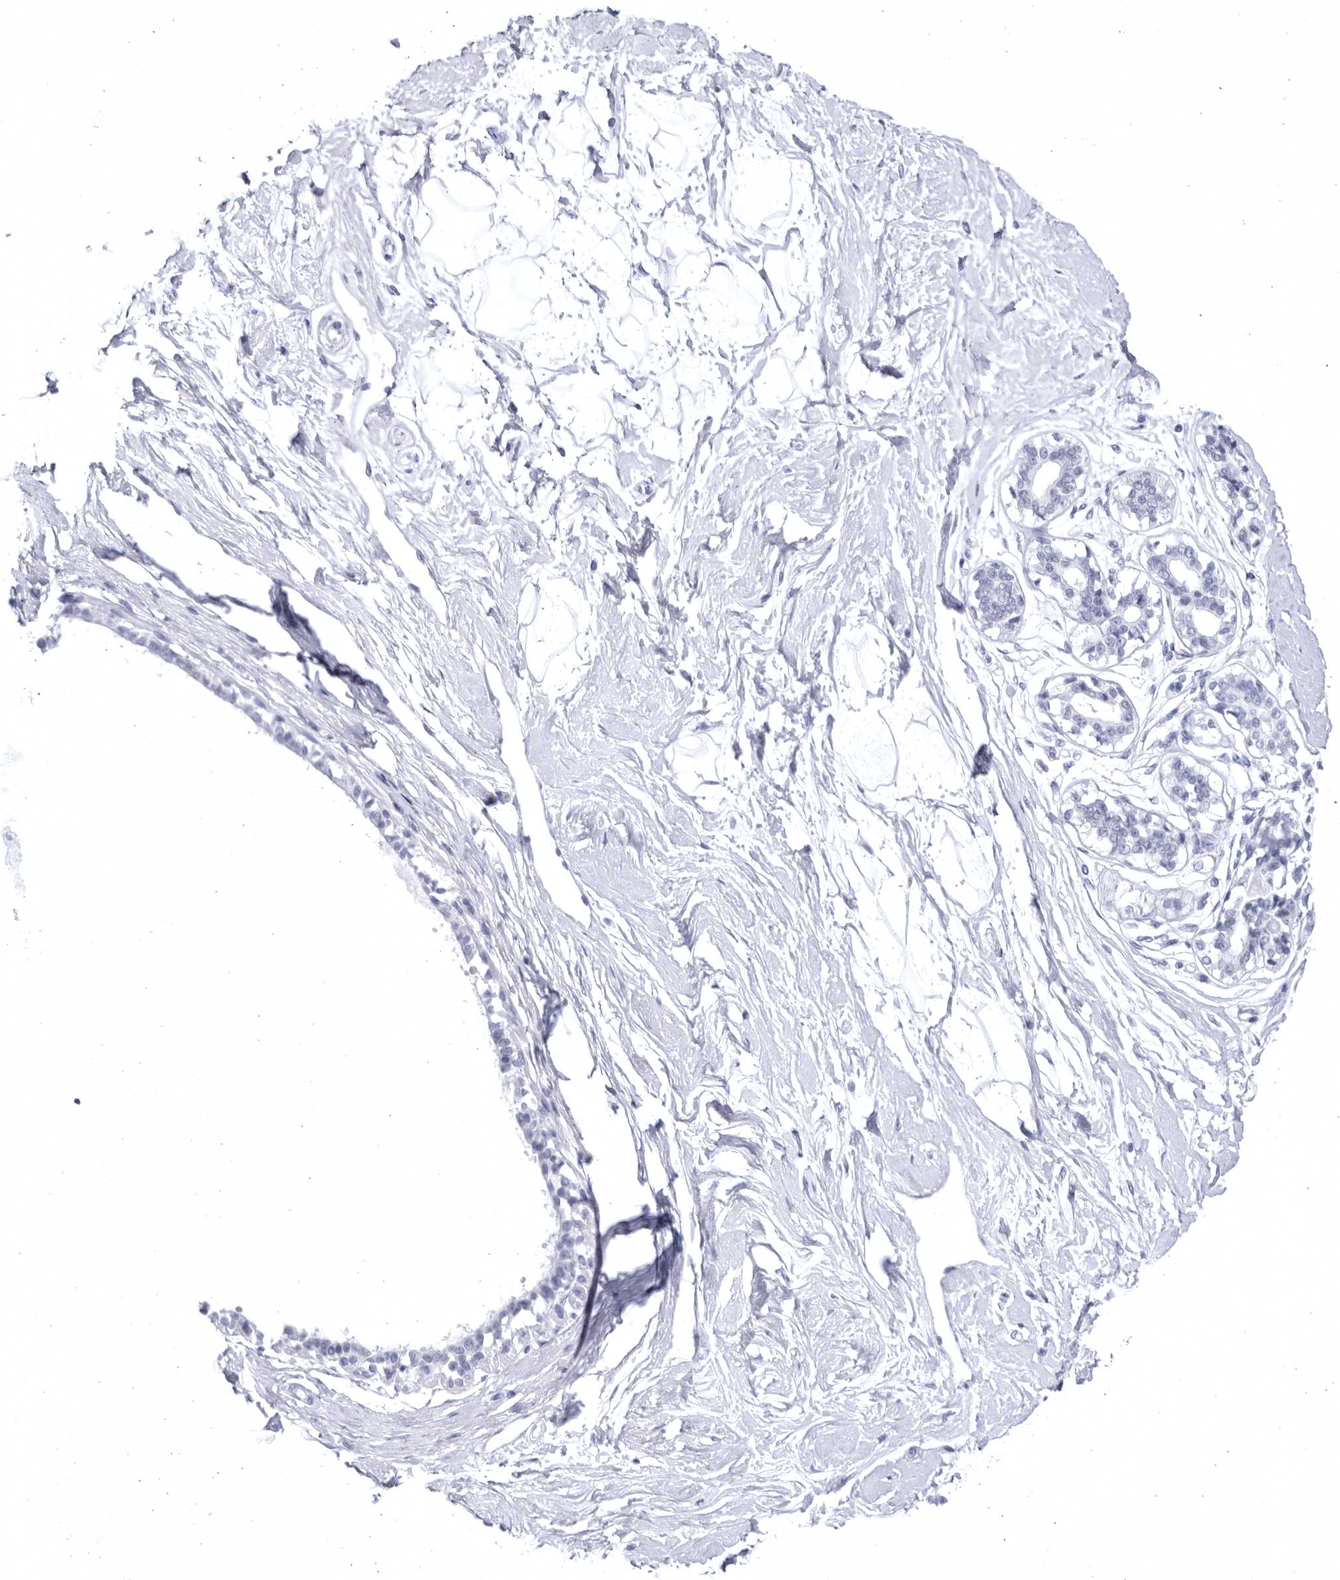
{"staining": {"intensity": "negative", "quantity": "none", "location": "none"}, "tissue": "breast", "cell_type": "Adipocytes", "image_type": "normal", "snomed": [{"axis": "morphology", "description": "Normal tissue, NOS"}, {"axis": "topography", "description": "Breast"}], "caption": "Protein analysis of unremarkable breast demonstrates no significant expression in adipocytes.", "gene": "CCDC181", "patient": {"sex": "female", "age": 45}}